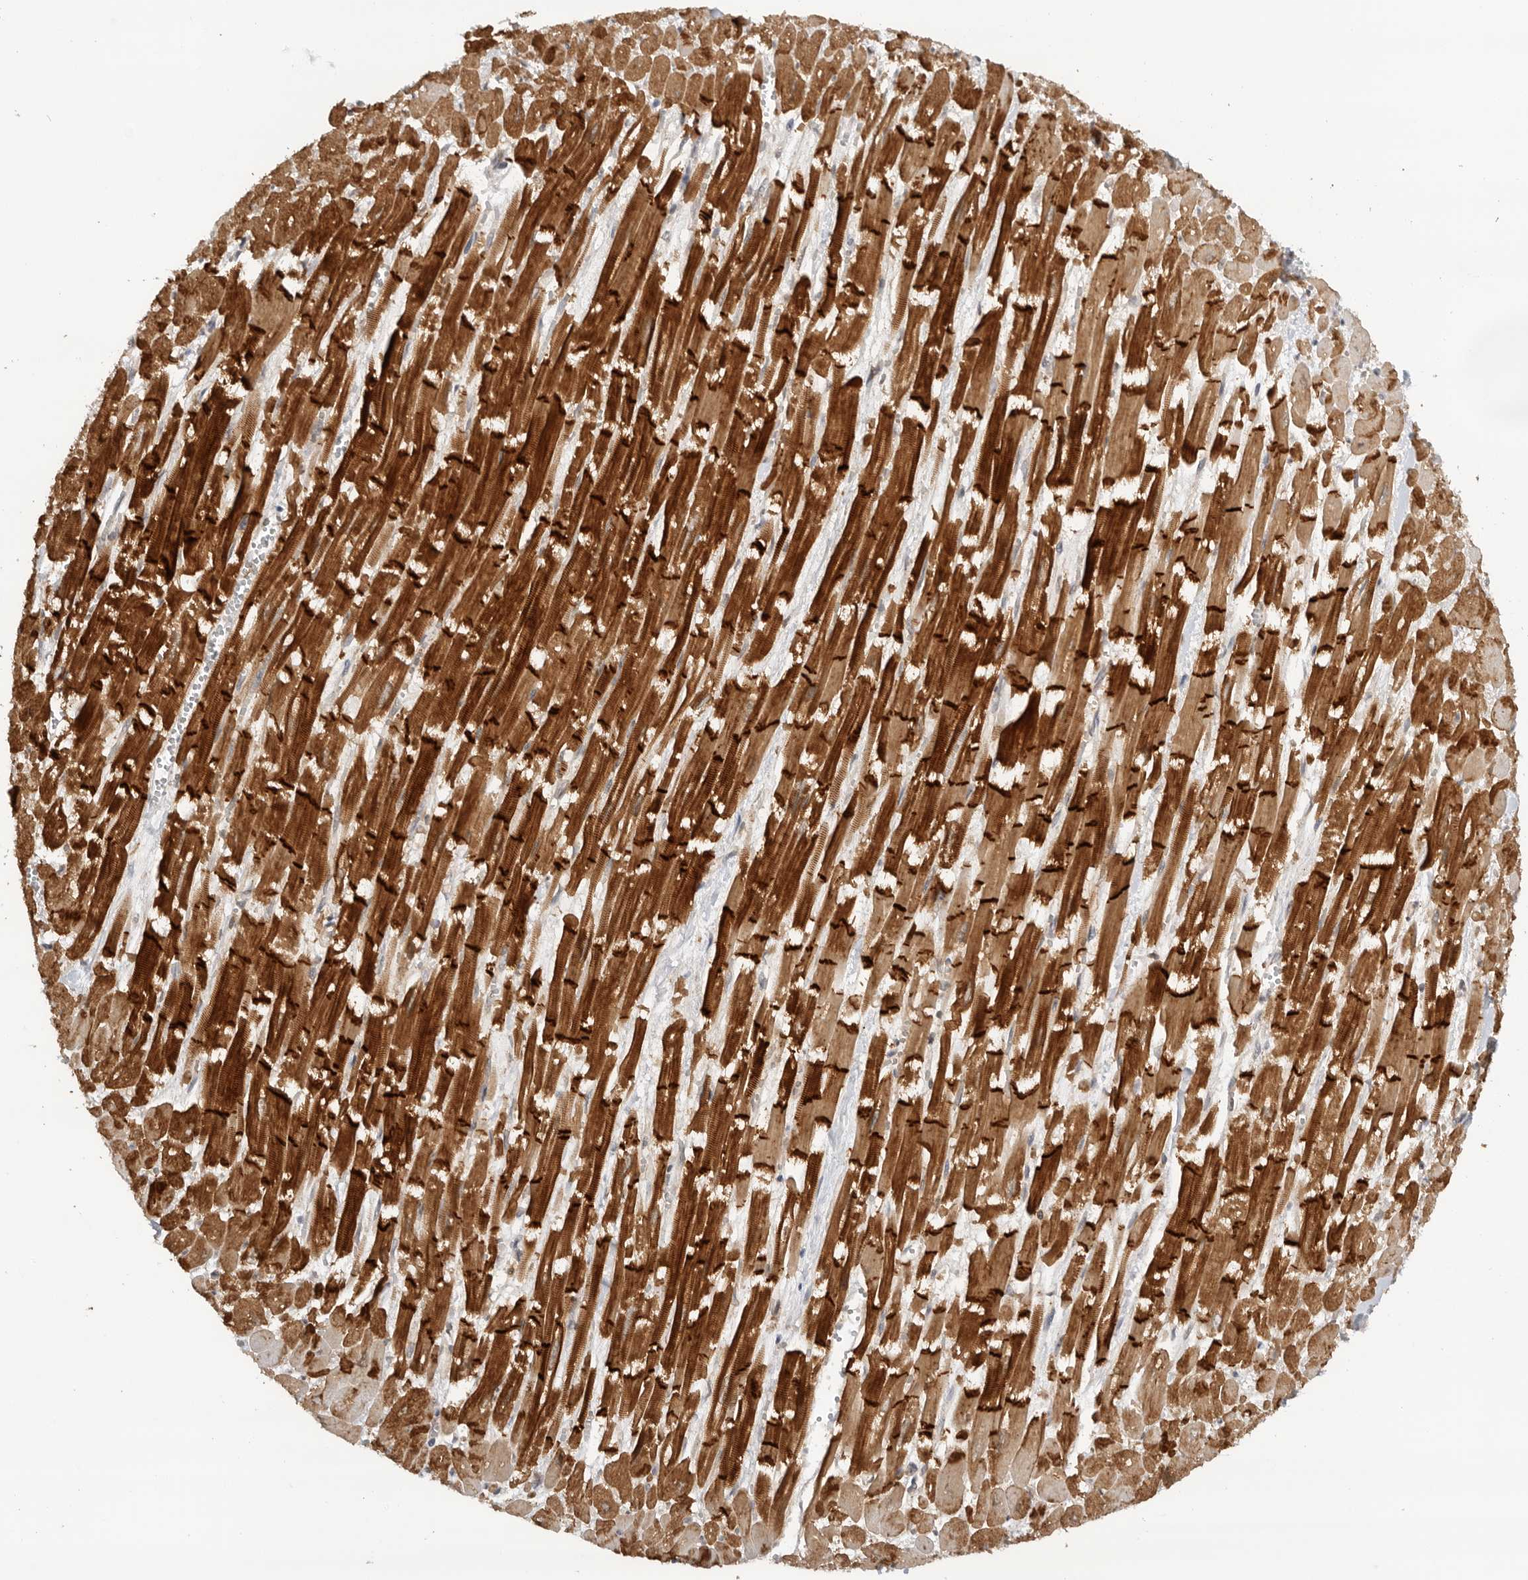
{"staining": {"intensity": "strong", "quantity": ">75%", "location": "cytoplasmic/membranous"}, "tissue": "heart muscle", "cell_type": "Cardiomyocytes", "image_type": "normal", "snomed": [{"axis": "morphology", "description": "Normal tissue, NOS"}, {"axis": "topography", "description": "Heart"}], "caption": "Human heart muscle stained with a brown dye demonstrates strong cytoplasmic/membranous positive expression in about >75% of cardiomyocytes.", "gene": "DCAF8", "patient": {"sex": "male", "age": 54}}